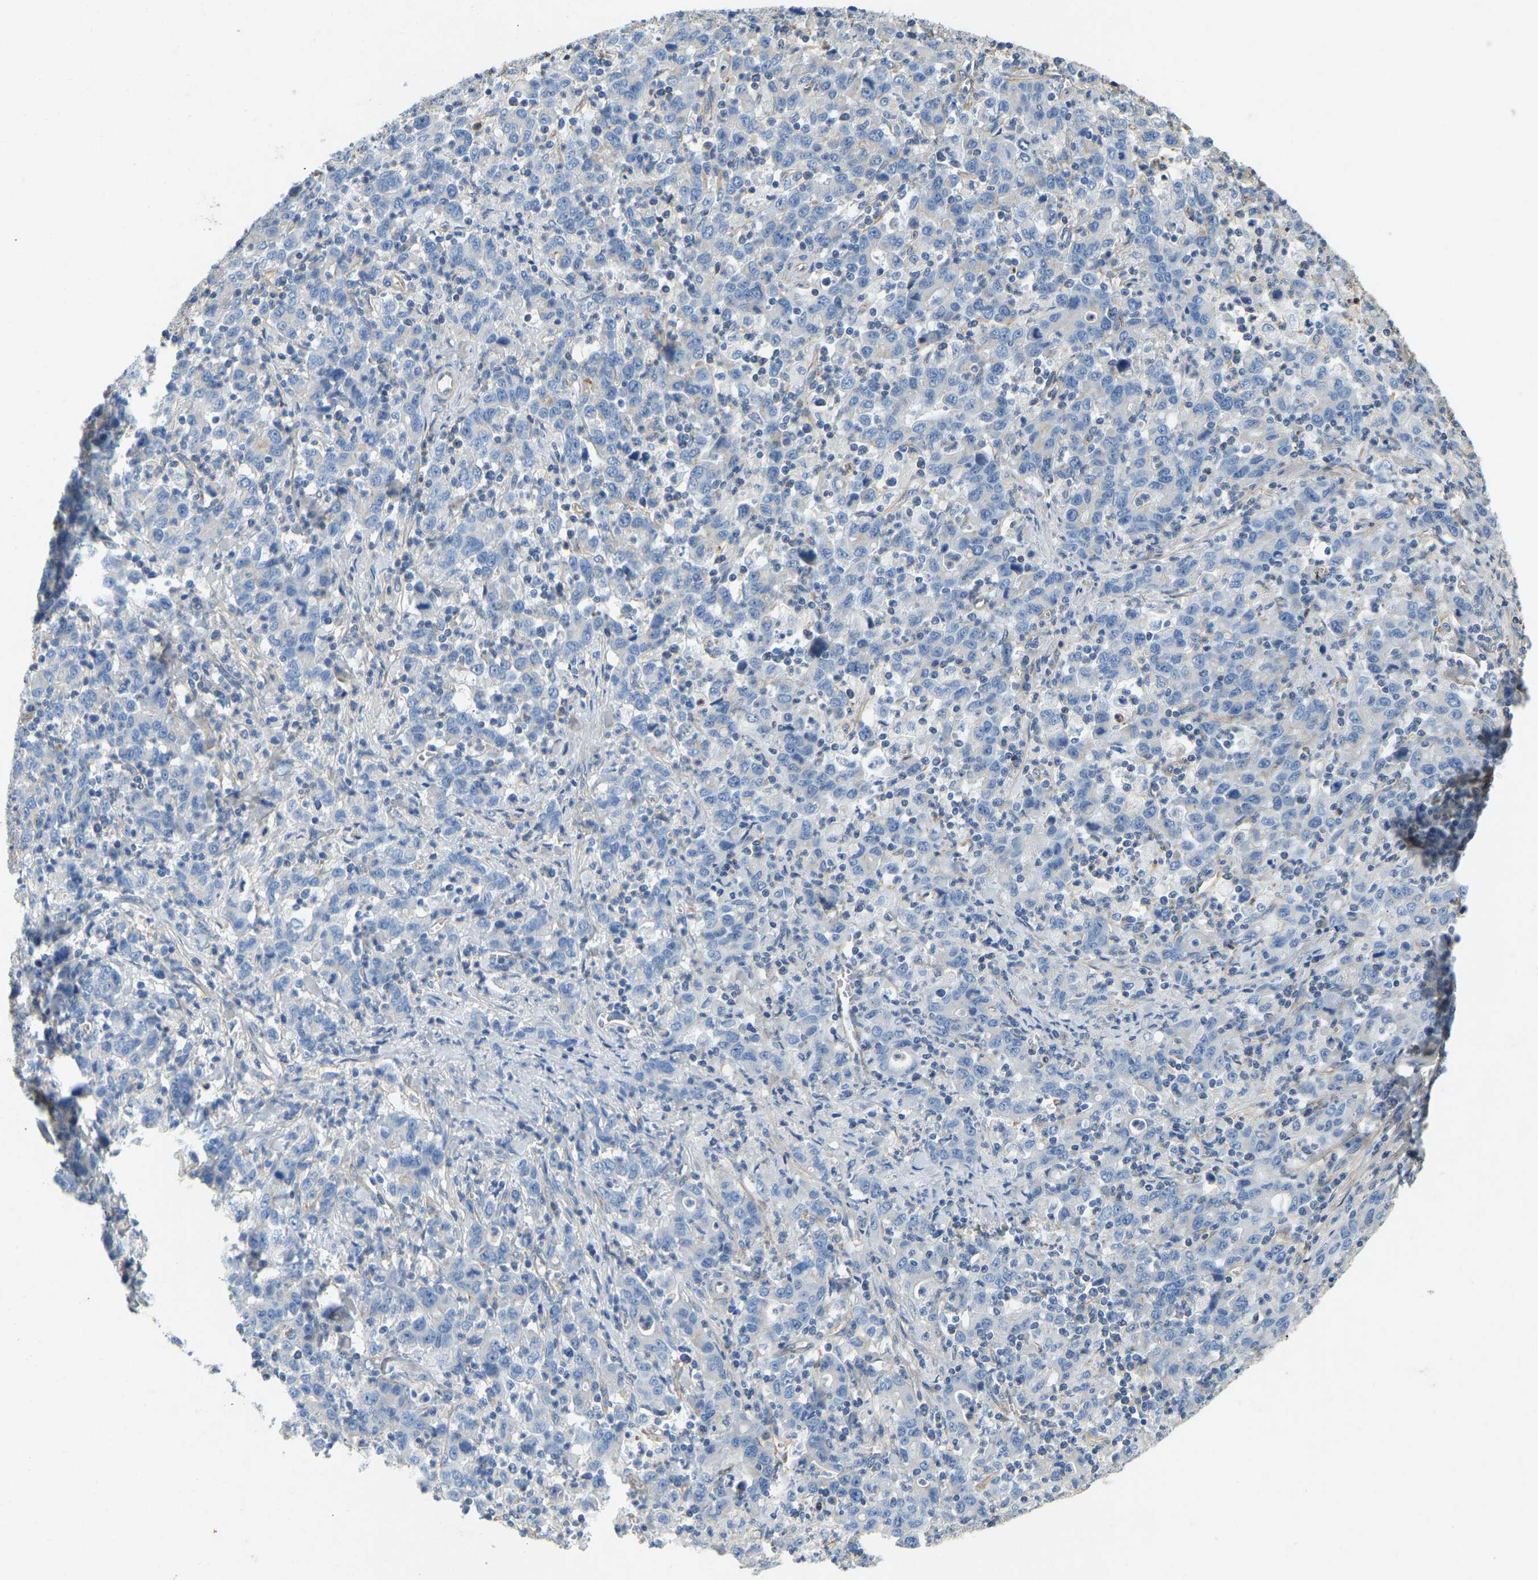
{"staining": {"intensity": "negative", "quantity": "none", "location": "none"}, "tissue": "stomach cancer", "cell_type": "Tumor cells", "image_type": "cancer", "snomed": [{"axis": "morphology", "description": "Adenocarcinoma, NOS"}, {"axis": "topography", "description": "Stomach, upper"}], "caption": "Adenocarcinoma (stomach) was stained to show a protein in brown. There is no significant expression in tumor cells.", "gene": "TECTA", "patient": {"sex": "male", "age": 69}}